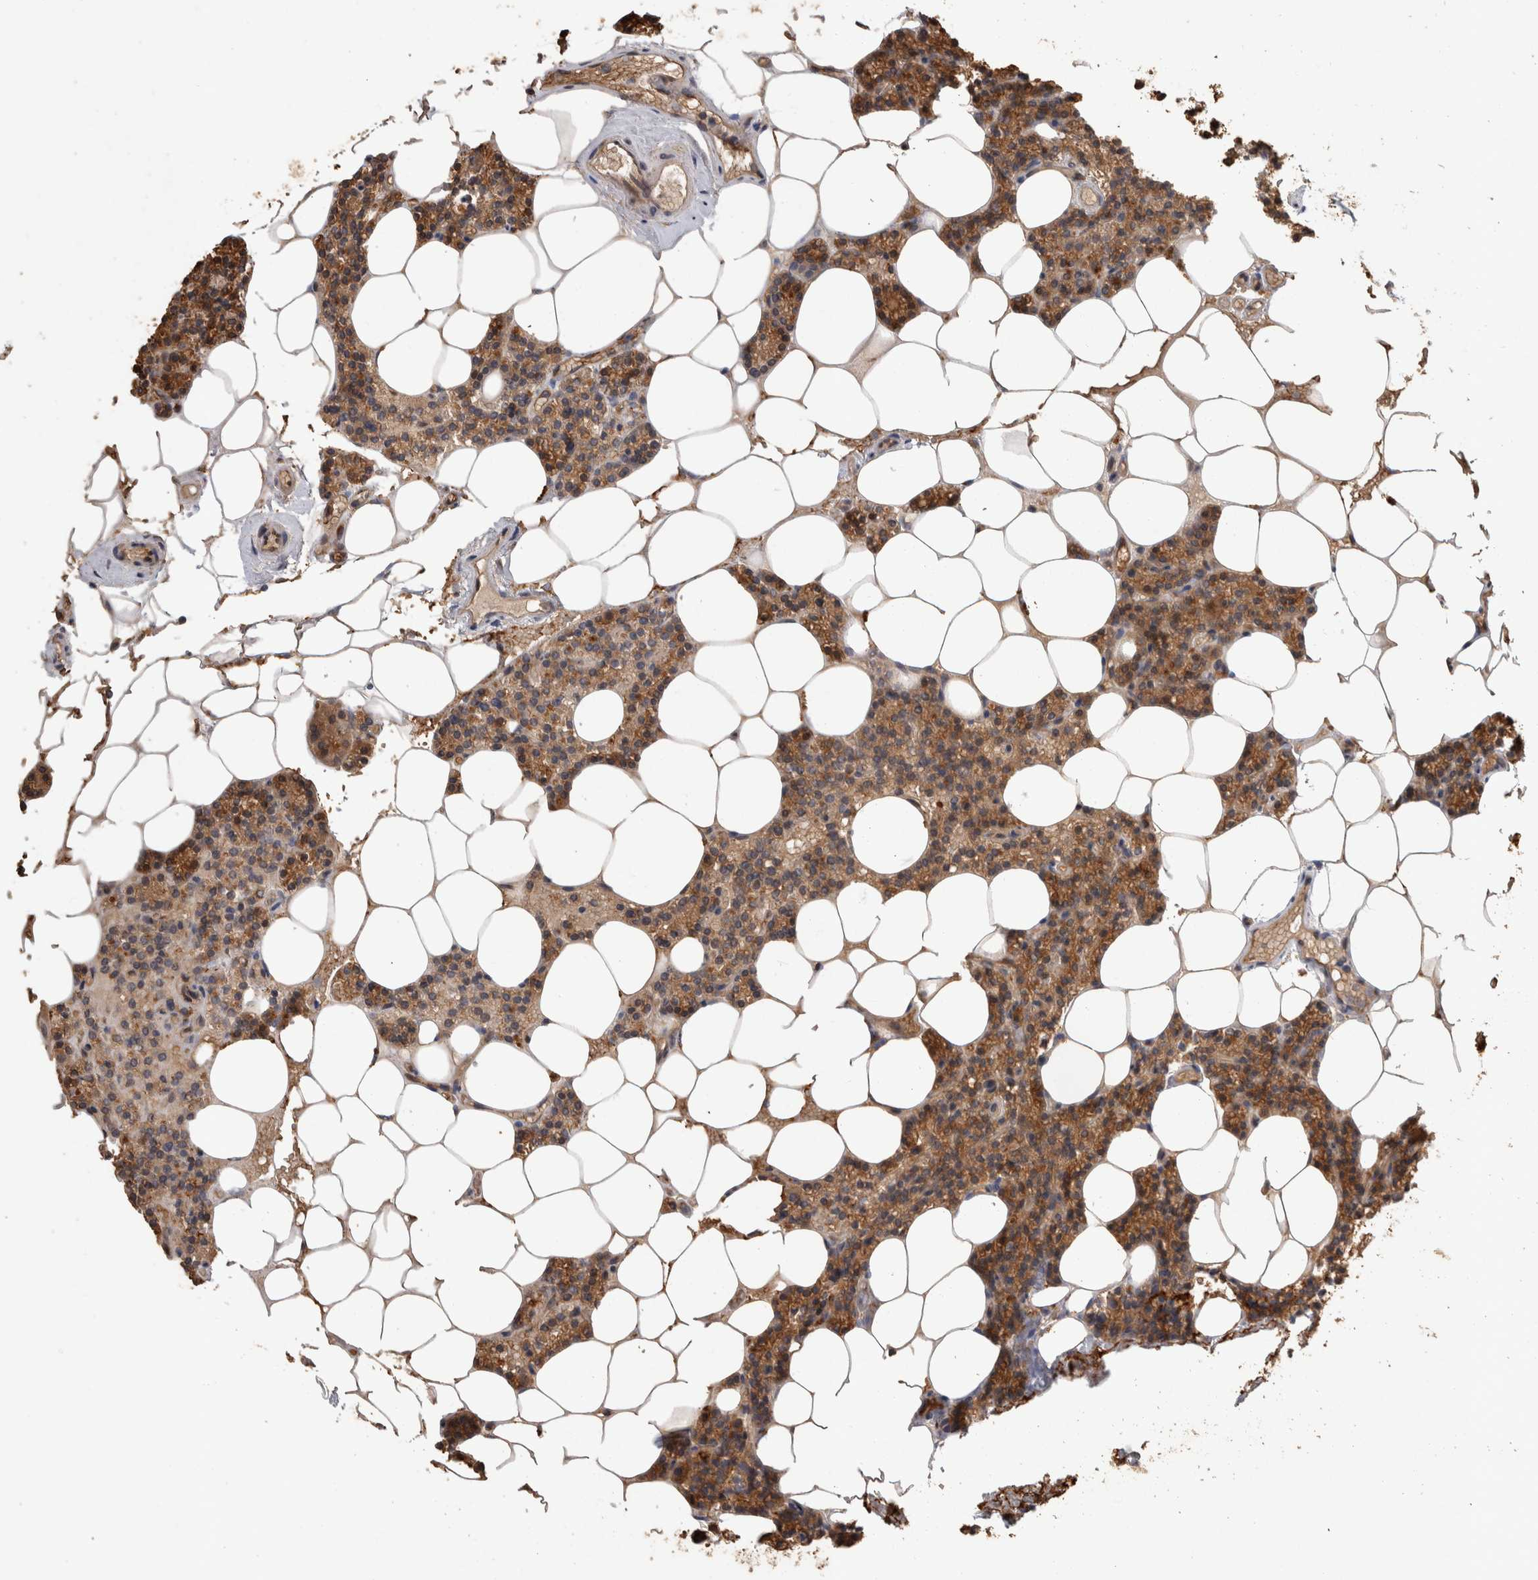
{"staining": {"intensity": "moderate", "quantity": ">75%", "location": "cytoplasmic/membranous"}, "tissue": "parathyroid gland", "cell_type": "Glandular cells", "image_type": "normal", "snomed": [{"axis": "morphology", "description": "Normal tissue, NOS"}, {"axis": "topography", "description": "Parathyroid gland"}], "caption": "This is a histology image of immunohistochemistry staining of normal parathyroid gland, which shows moderate positivity in the cytoplasmic/membranous of glandular cells.", "gene": "RHPN1", "patient": {"sex": "male", "age": 75}}